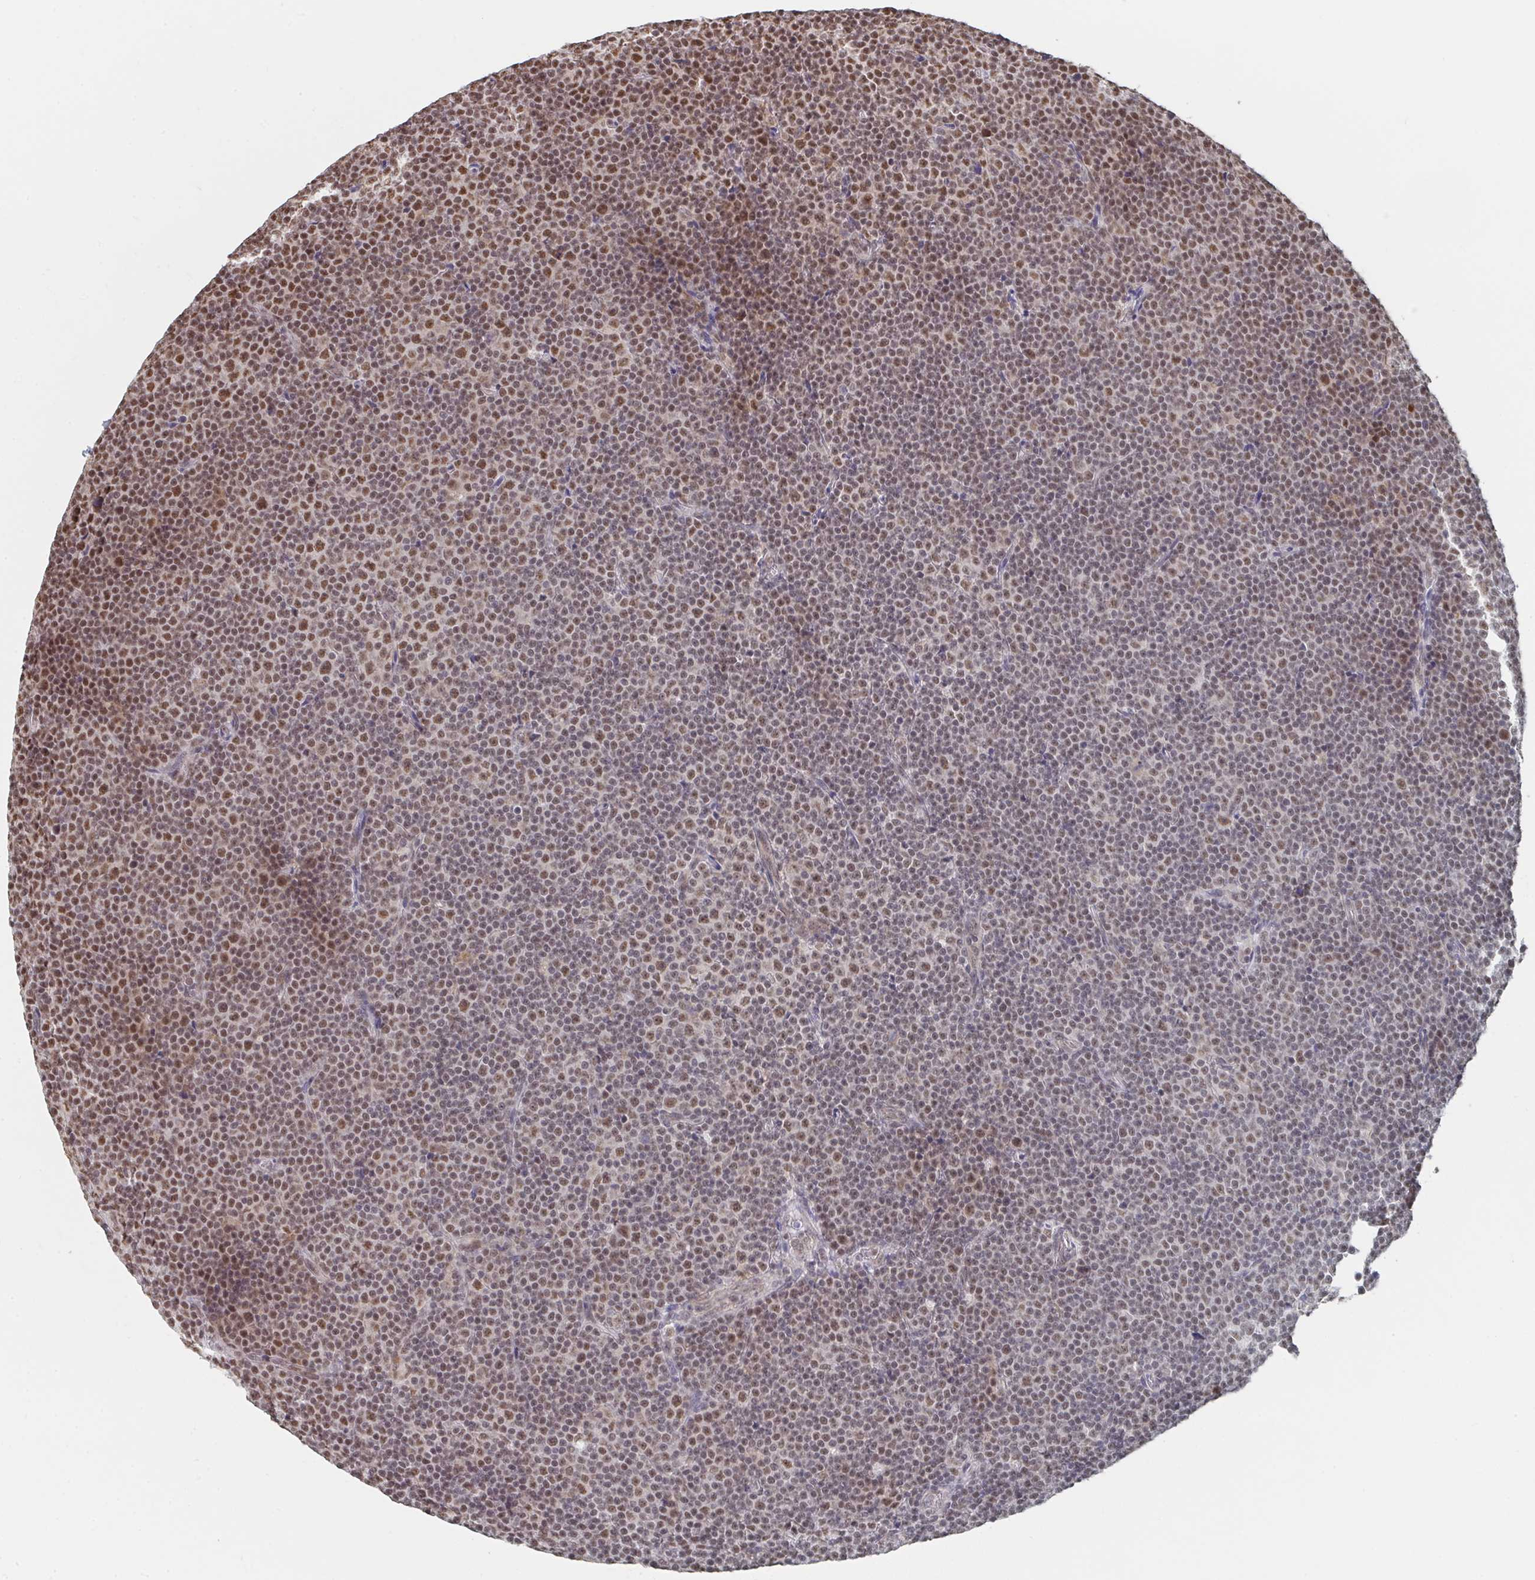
{"staining": {"intensity": "moderate", "quantity": "25%-75%", "location": "nuclear"}, "tissue": "lymphoma", "cell_type": "Tumor cells", "image_type": "cancer", "snomed": [{"axis": "morphology", "description": "Malignant lymphoma, non-Hodgkin's type, Low grade"}, {"axis": "topography", "description": "Lymph node"}], "caption": "Malignant lymphoma, non-Hodgkin's type (low-grade) stained with a brown dye exhibits moderate nuclear positive expression in about 25%-75% of tumor cells.", "gene": "MBNL1", "patient": {"sex": "female", "age": 67}}